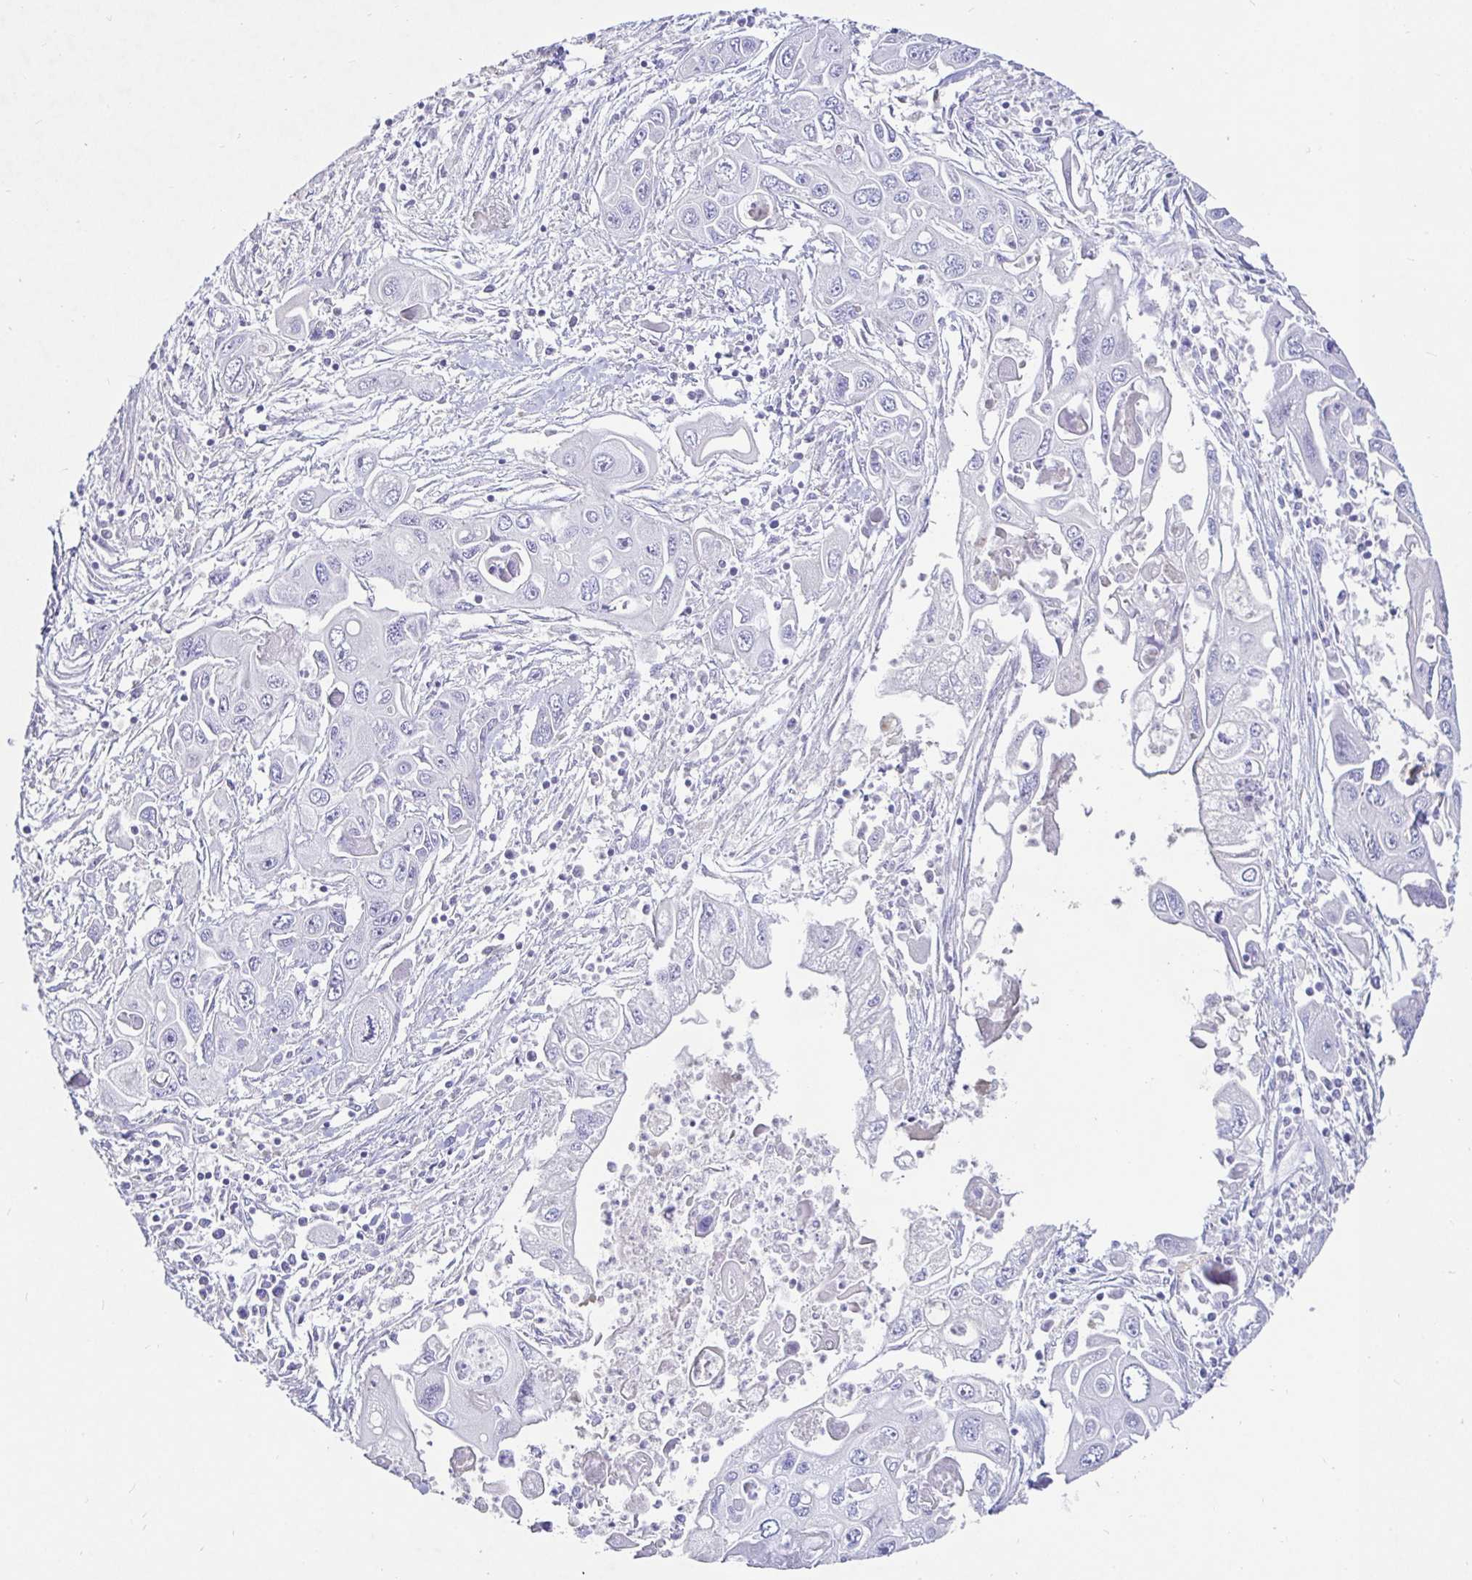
{"staining": {"intensity": "negative", "quantity": "none", "location": "none"}, "tissue": "pancreatic cancer", "cell_type": "Tumor cells", "image_type": "cancer", "snomed": [{"axis": "morphology", "description": "Adenocarcinoma, NOS"}, {"axis": "topography", "description": "Pancreas"}], "caption": "This histopathology image is of pancreatic adenocarcinoma stained with immunohistochemistry (IHC) to label a protein in brown with the nuclei are counter-stained blue. There is no staining in tumor cells.", "gene": "TPTE", "patient": {"sex": "male", "age": 70}}